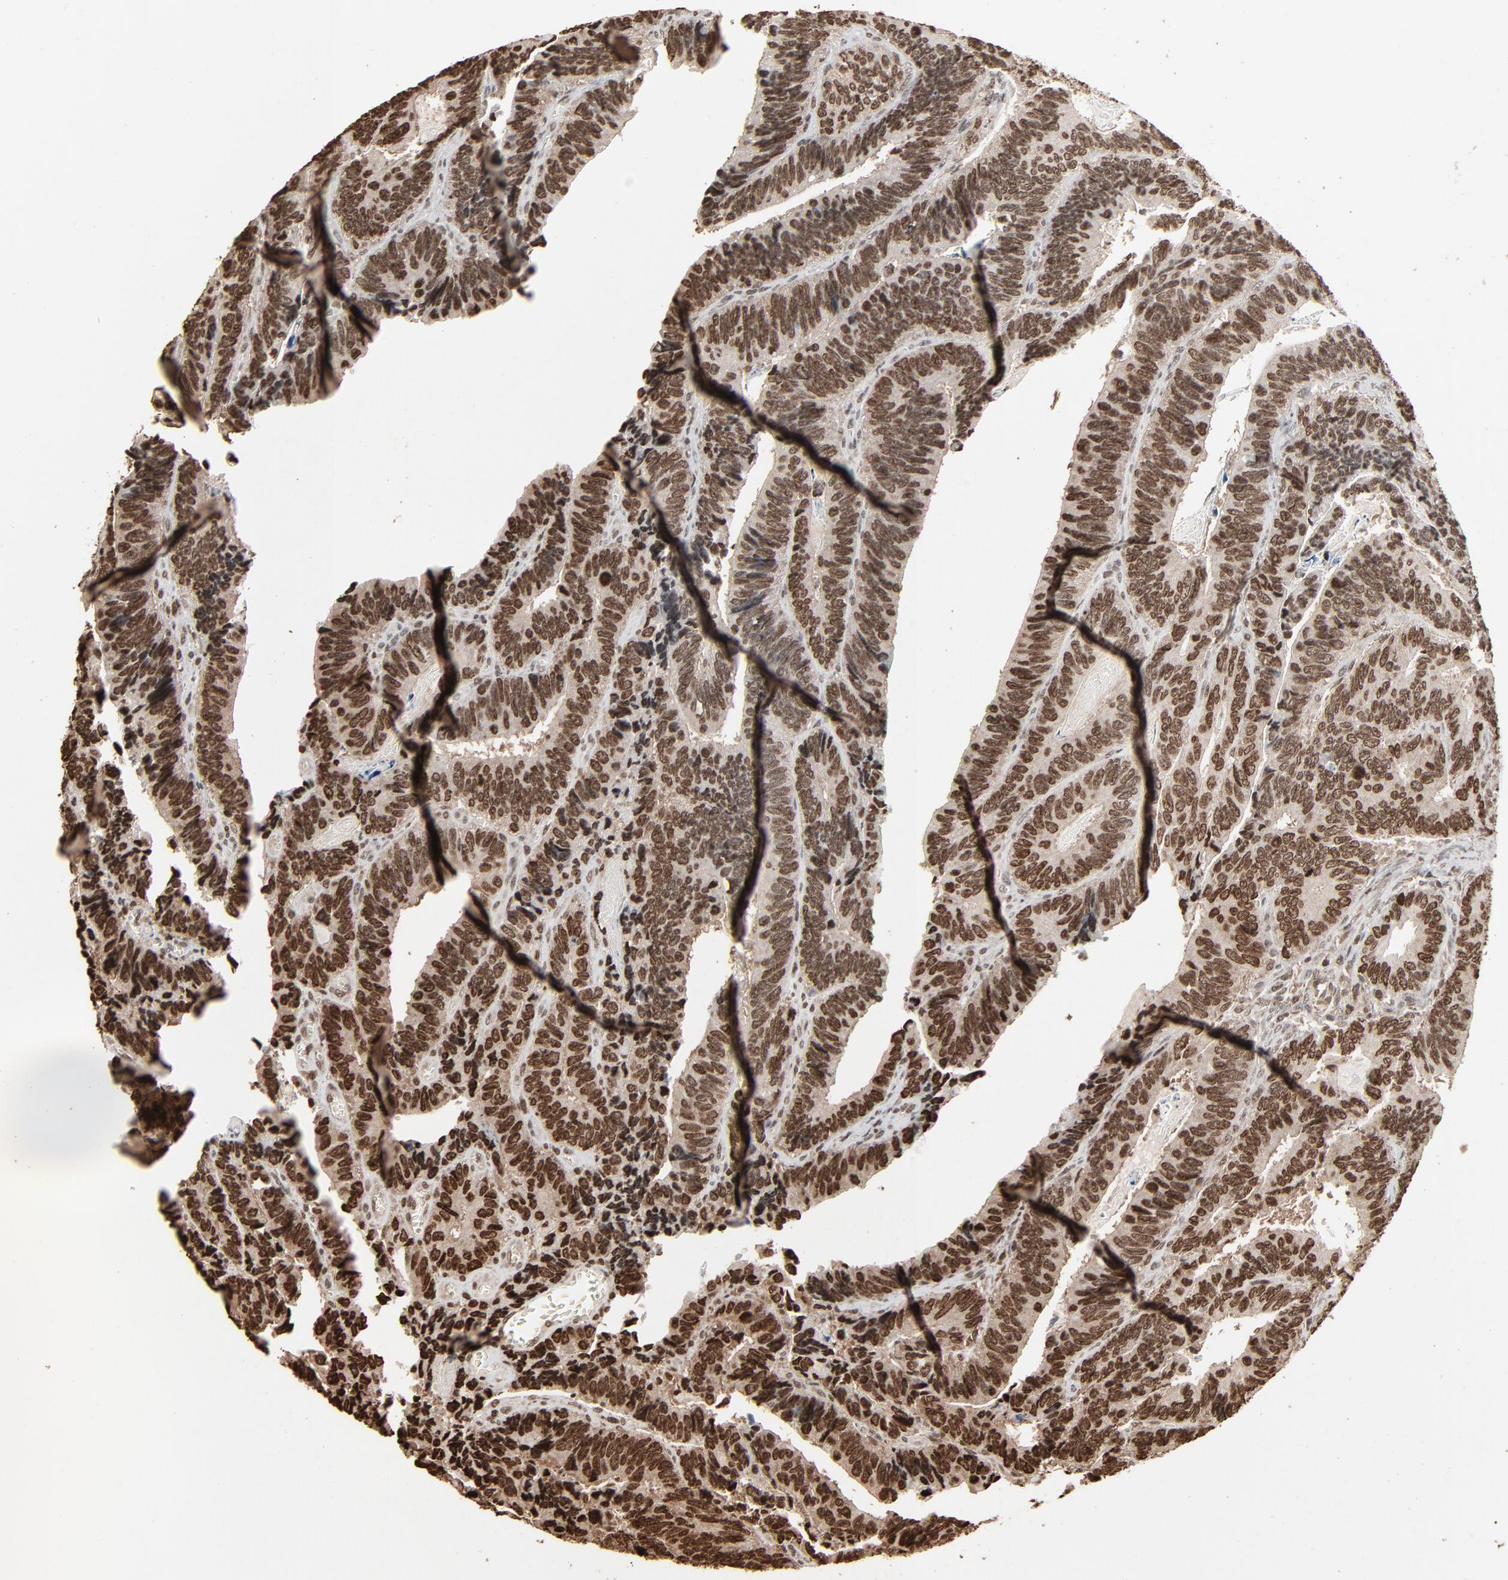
{"staining": {"intensity": "strong", "quantity": ">75%", "location": "nuclear"}, "tissue": "colorectal cancer", "cell_type": "Tumor cells", "image_type": "cancer", "snomed": [{"axis": "morphology", "description": "Adenocarcinoma, NOS"}, {"axis": "topography", "description": "Colon"}], "caption": "High-power microscopy captured an immunohistochemistry photomicrograph of colorectal cancer (adenocarcinoma), revealing strong nuclear staining in approximately >75% of tumor cells.", "gene": "RPS6KA3", "patient": {"sex": "male", "age": 72}}